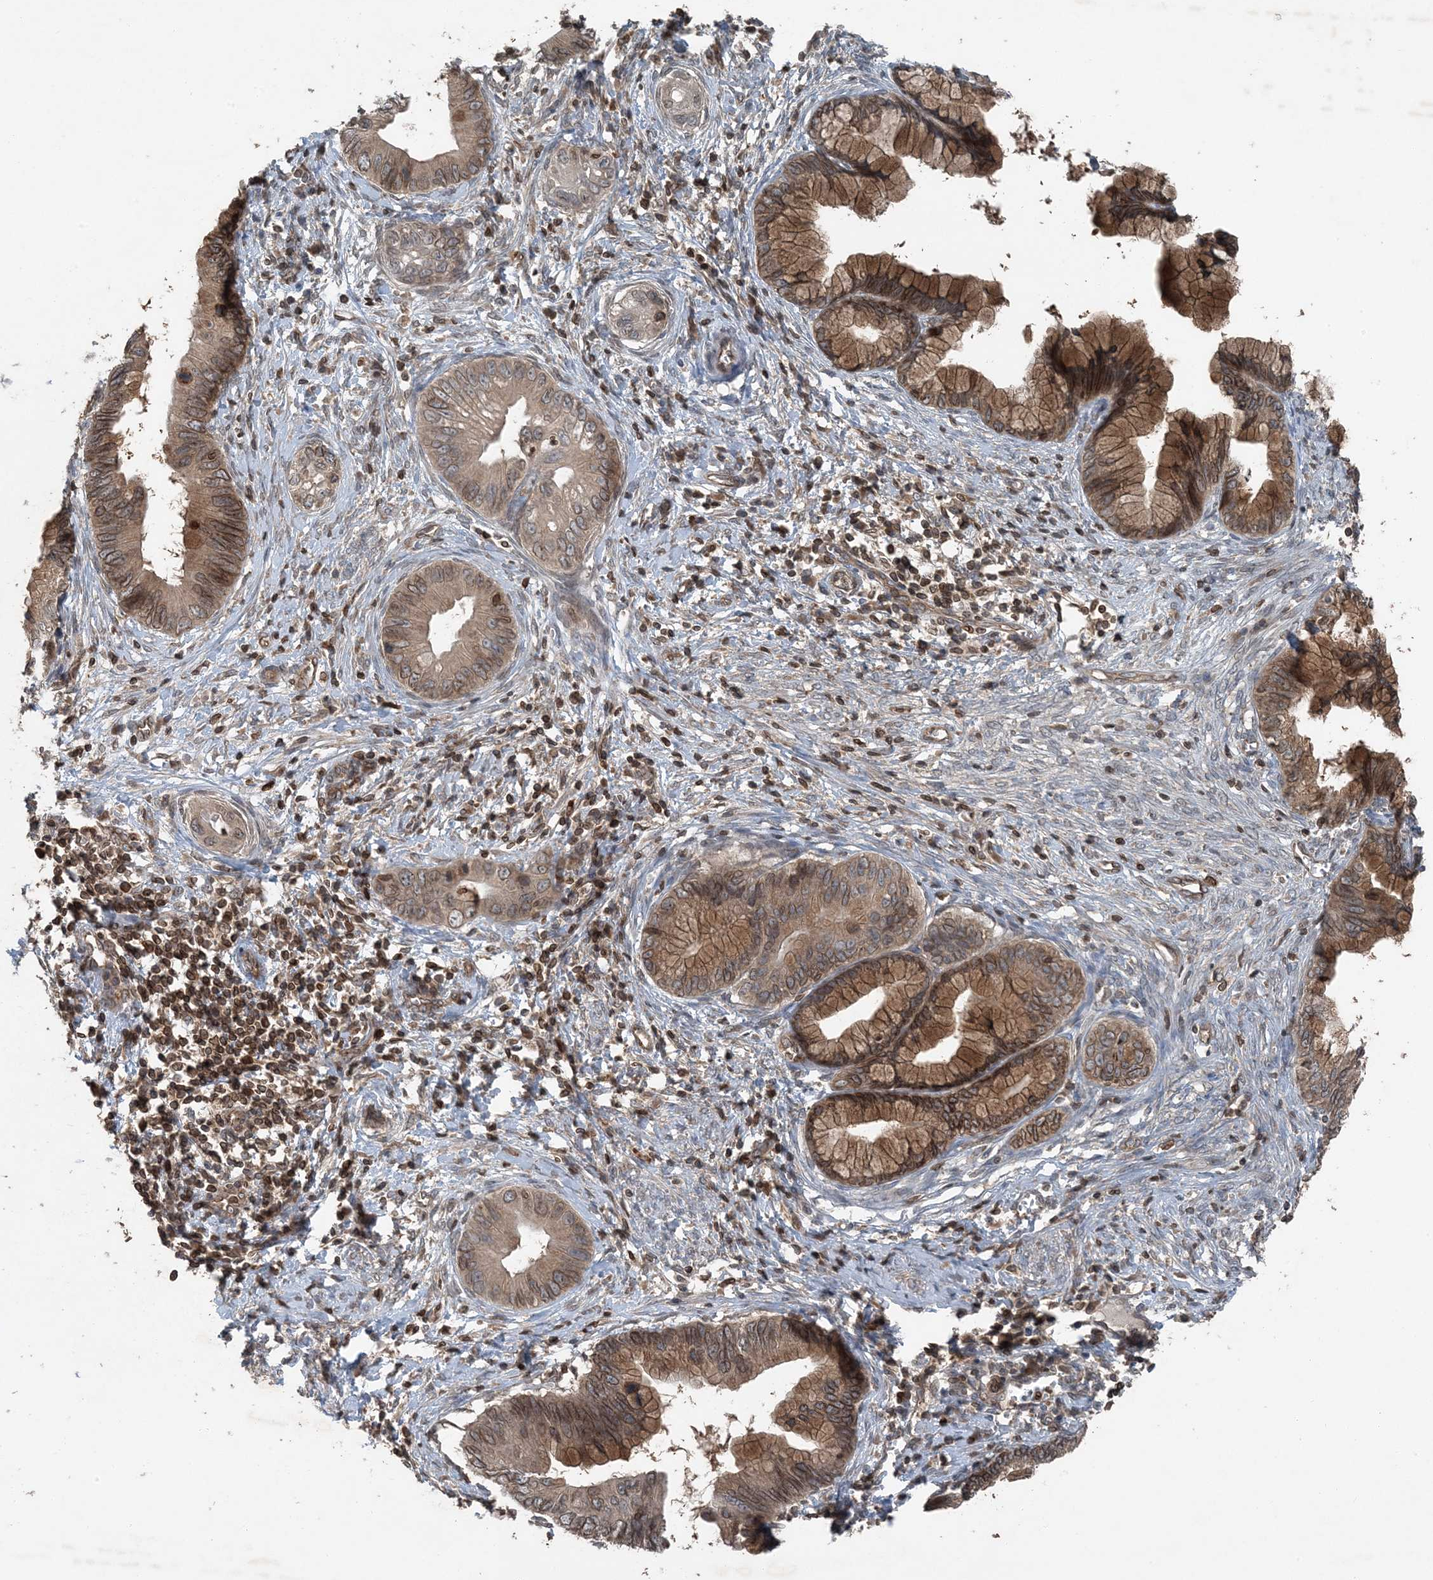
{"staining": {"intensity": "moderate", "quantity": ">75%", "location": "cytoplasmic/membranous,nuclear"}, "tissue": "cervical cancer", "cell_type": "Tumor cells", "image_type": "cancer", "snomed": [{"axis": "morphology", "description": "Adenocarcinoma, NOS"}, {"axis": "topography", "description": "Cervix"}], "caption": "Brown immunohistochemical staining in adenocarcinoma (cervical) shows moderate cytoplasmic/membranous and nuclear staining in about >75% of tumor cells.", "gene": "ZFAND2B", "patient": {"sex": "female", "age": 44}}